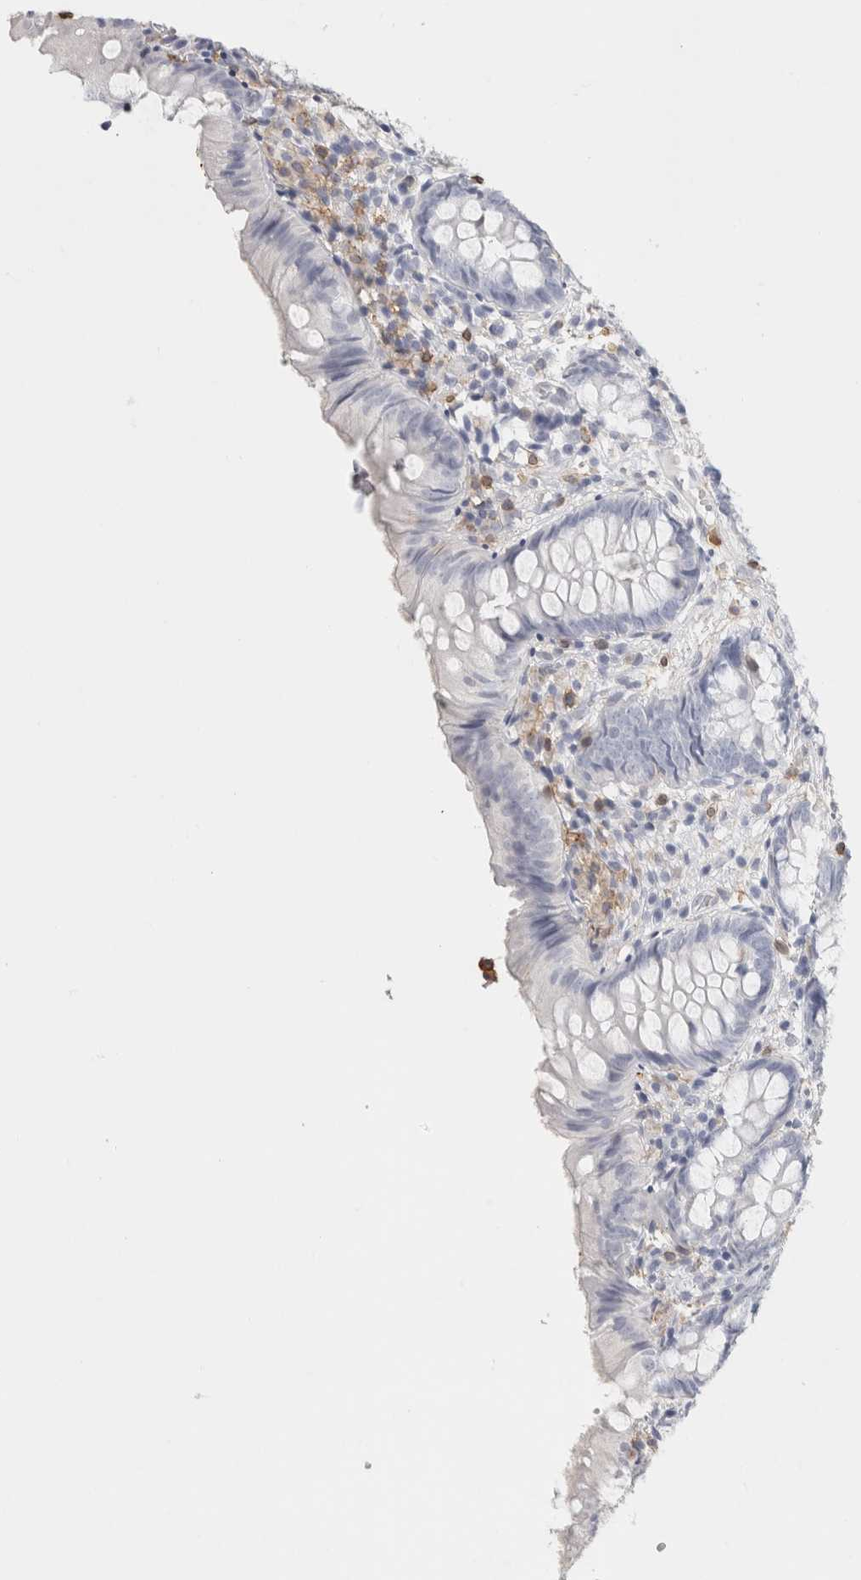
{"staining": {"intensity": "negative", "quantity": "none", "location": "none"}, "tissue": "appendix", "cell_type": "Glandular cells", "image_type": "normal", "snomed": [{"axis": "morphology", "description": "Normal tissue, NOS"}, {"axis": "topography", "description": "Appendix"}], "caption": "A photomicrograph of appendix stained for a protein reveals no brown staining in glandular cells. (Stains: DAB (3,3'-diaminobenzidine) immunohistochemistry with hematoxylin counter stain, Microscopy: brightfield microscopy at high magnification).", "gene": "P2RY2", "patient": {"sex": "male", "age": 8}}